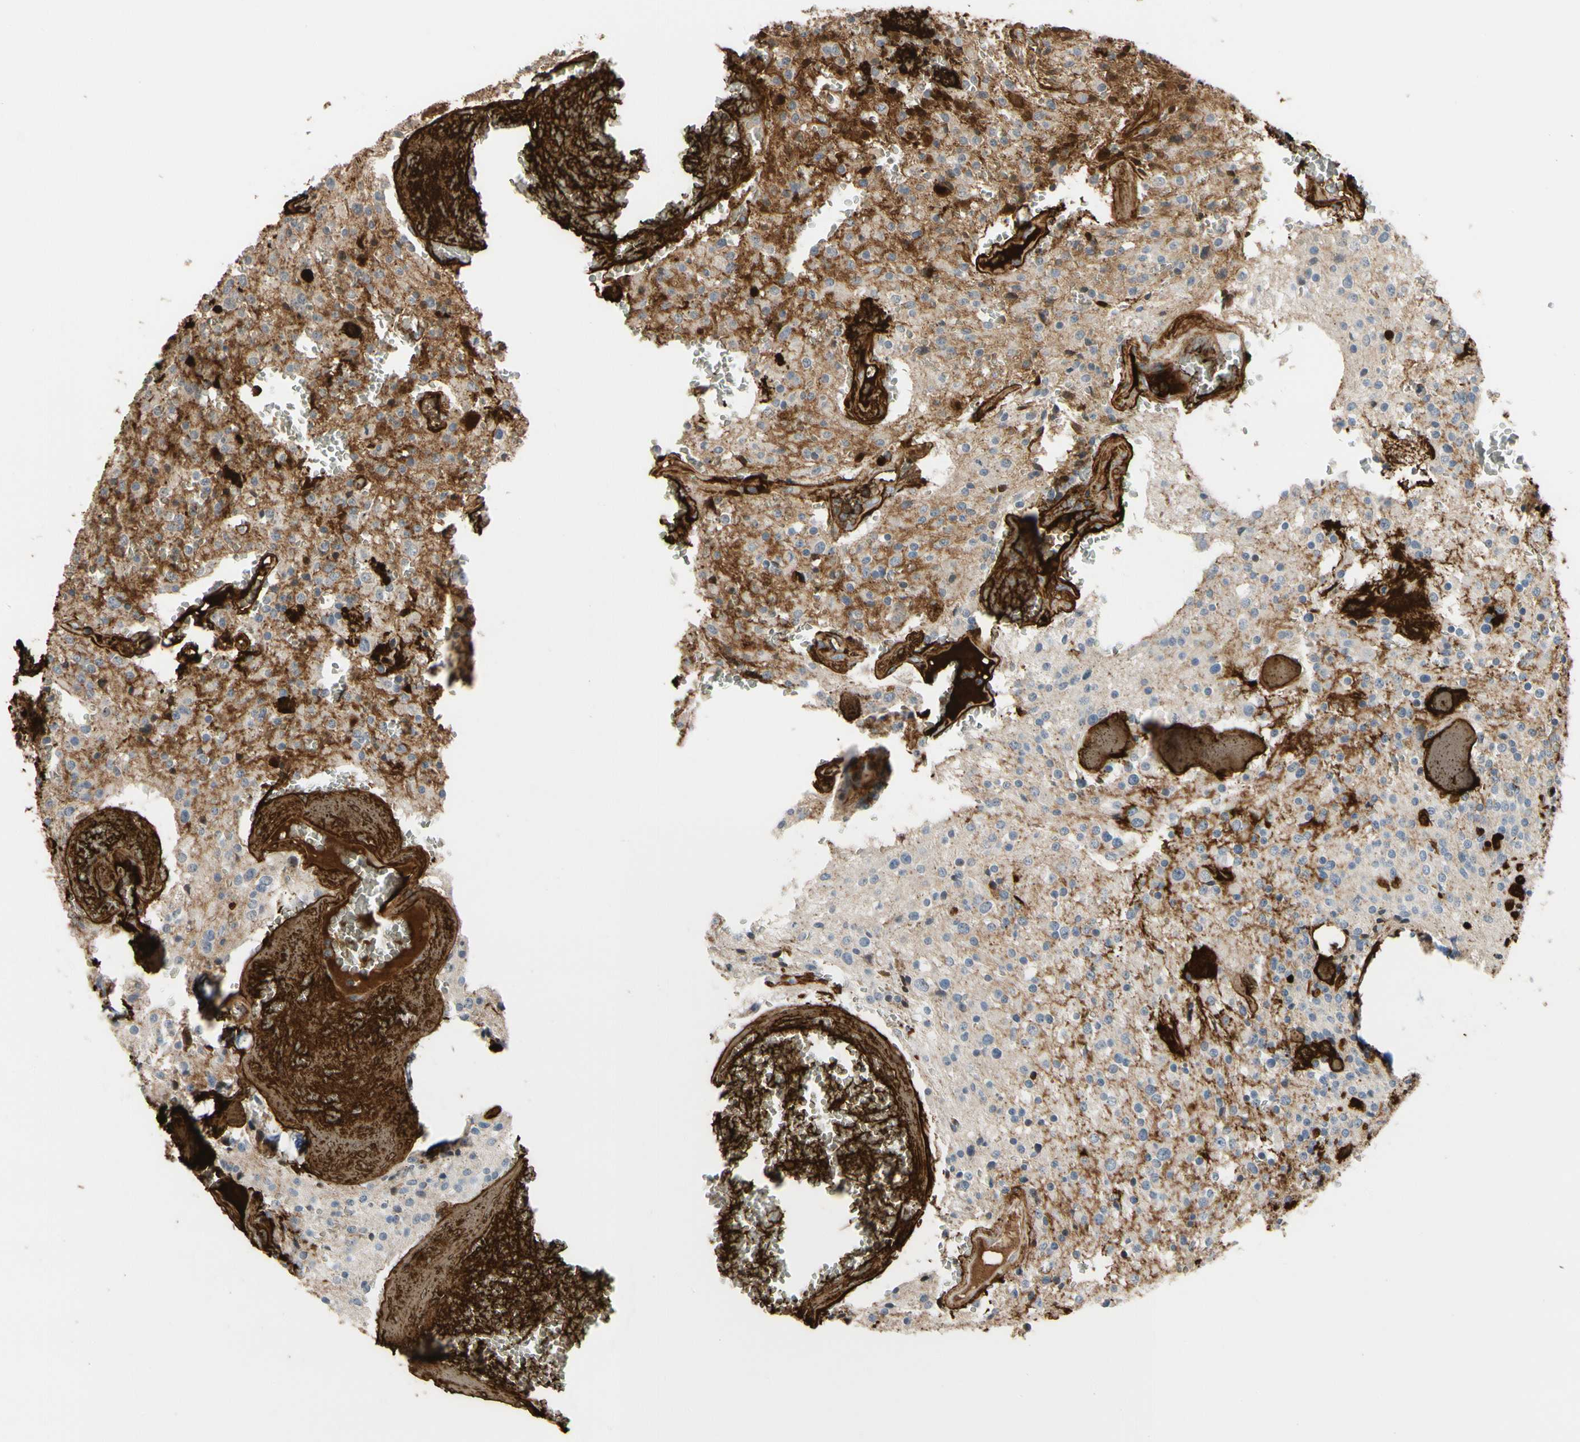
{"staining": {"intensity": "moderate", "quantity": "25%-75%", "location": "cytoplasmic/membranous"}, "tissue": "glioma", "cell_type": "Tumor cells", "image_type": "cancer", "snomed": [{"axis": "morphology", "description": "Glioma, malignant, Low grade"}, {"axis": "topography", "description": "Brain"}], "caption": "Moderate cytoplasmic/membranous positivity for a protein is appreciated in approximately 25%-75% of tumor cells of malignant glioma (low-grade) using immunohistochemistry.", "gene": "FGB", "patient": {"sex": "male", "age": 58}}